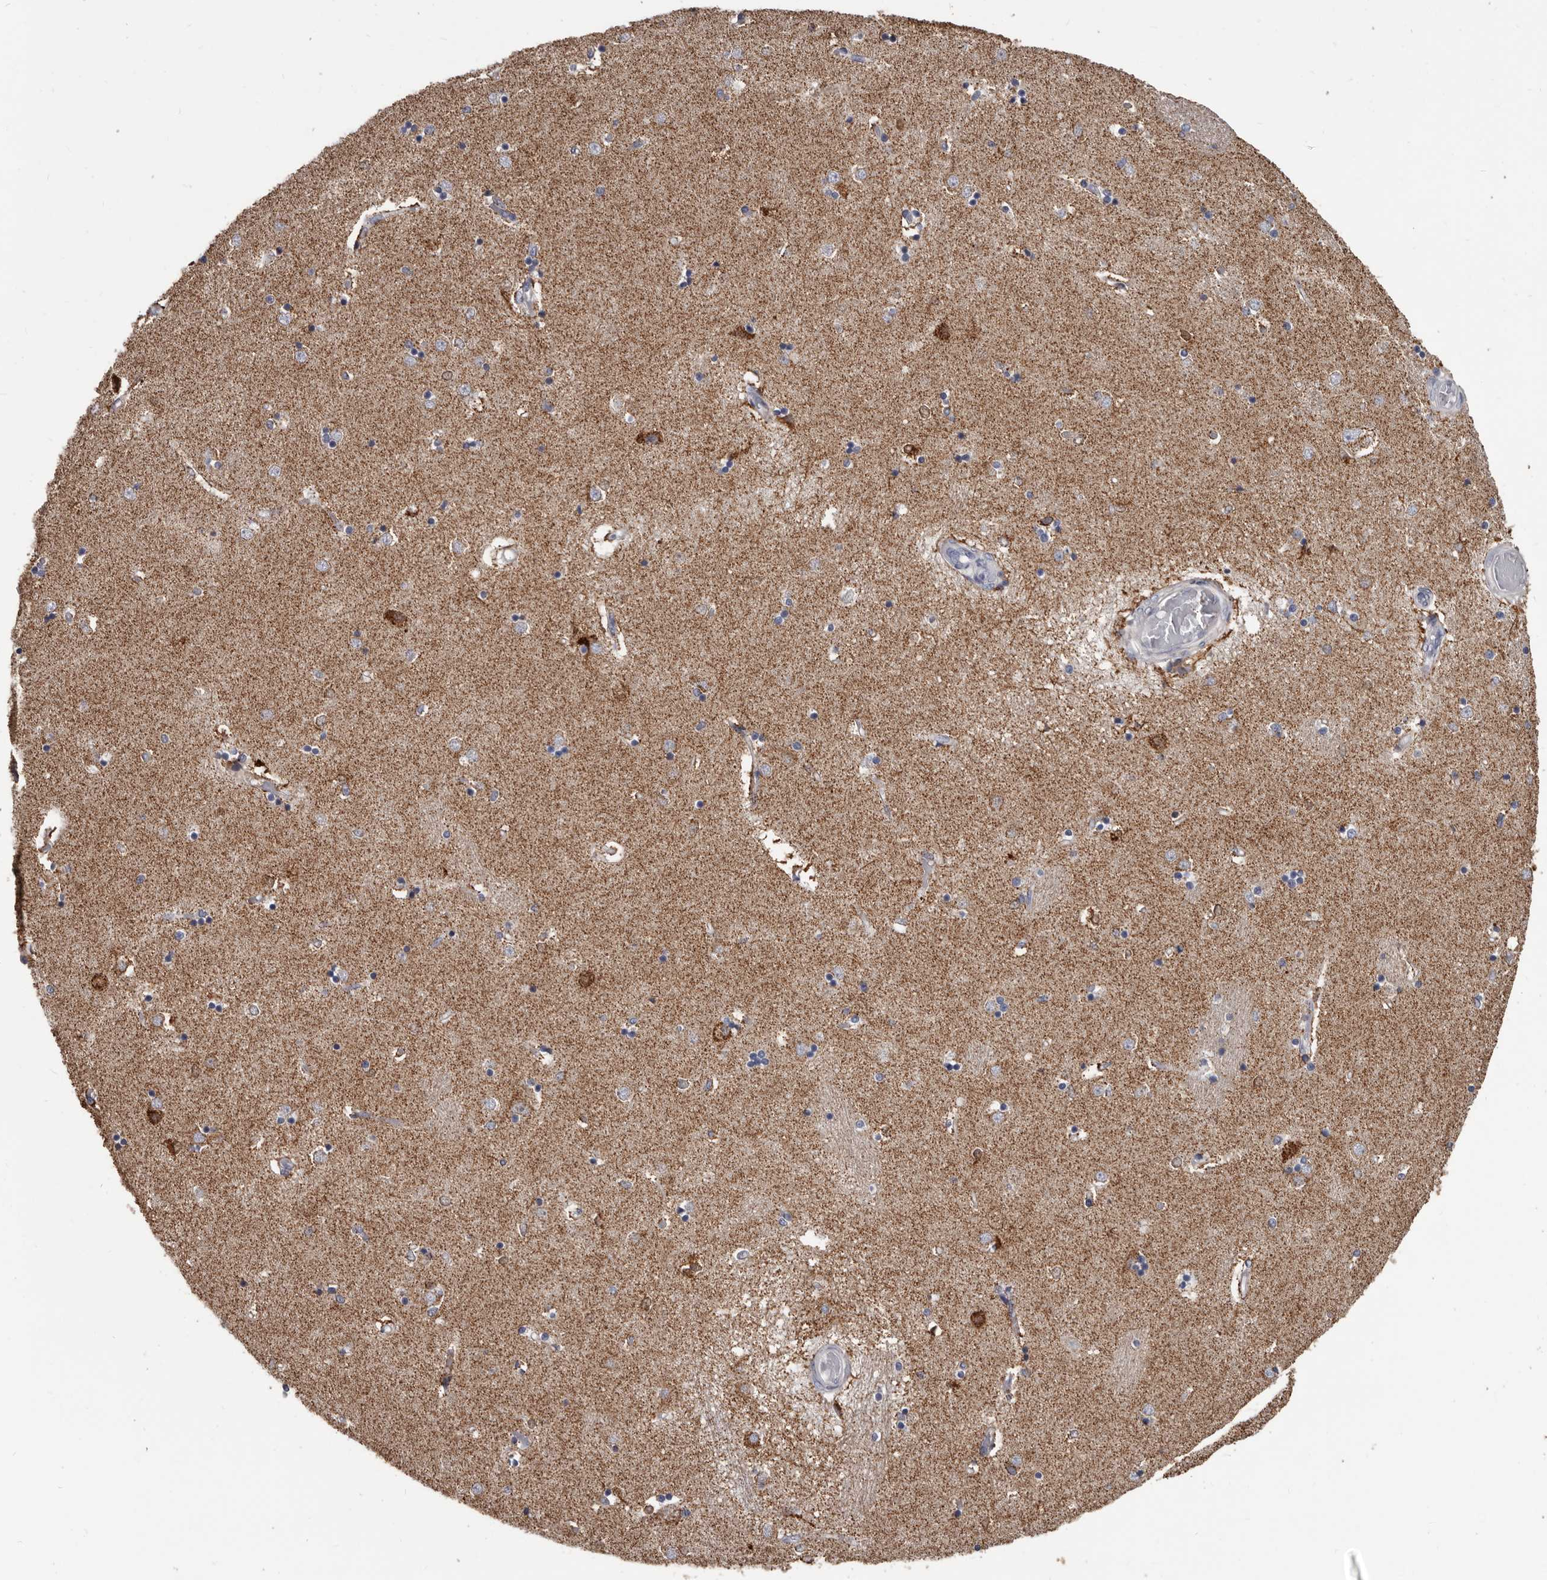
{"staining": {"intensity": "moderate", "quantity": "<25%", "location": "cytoplasmic/membranous"}, "tissue": "caudate", "cell_type": "Glial cells", "image_type": "normal", "snomed": [{"axis": "morphology", "description": "Normal tissue, NOS"}, {"axis": "topography", "description": "Lateral ventricle wall"}], "caption": "The micrograph reveals staining of benign caudate, revealing moderate cytoplasmic/membranous protein positivity (brown color) within glial cells.", "gene": "ALDH5A1", "patient": {"sex": "male", "age": 45}}